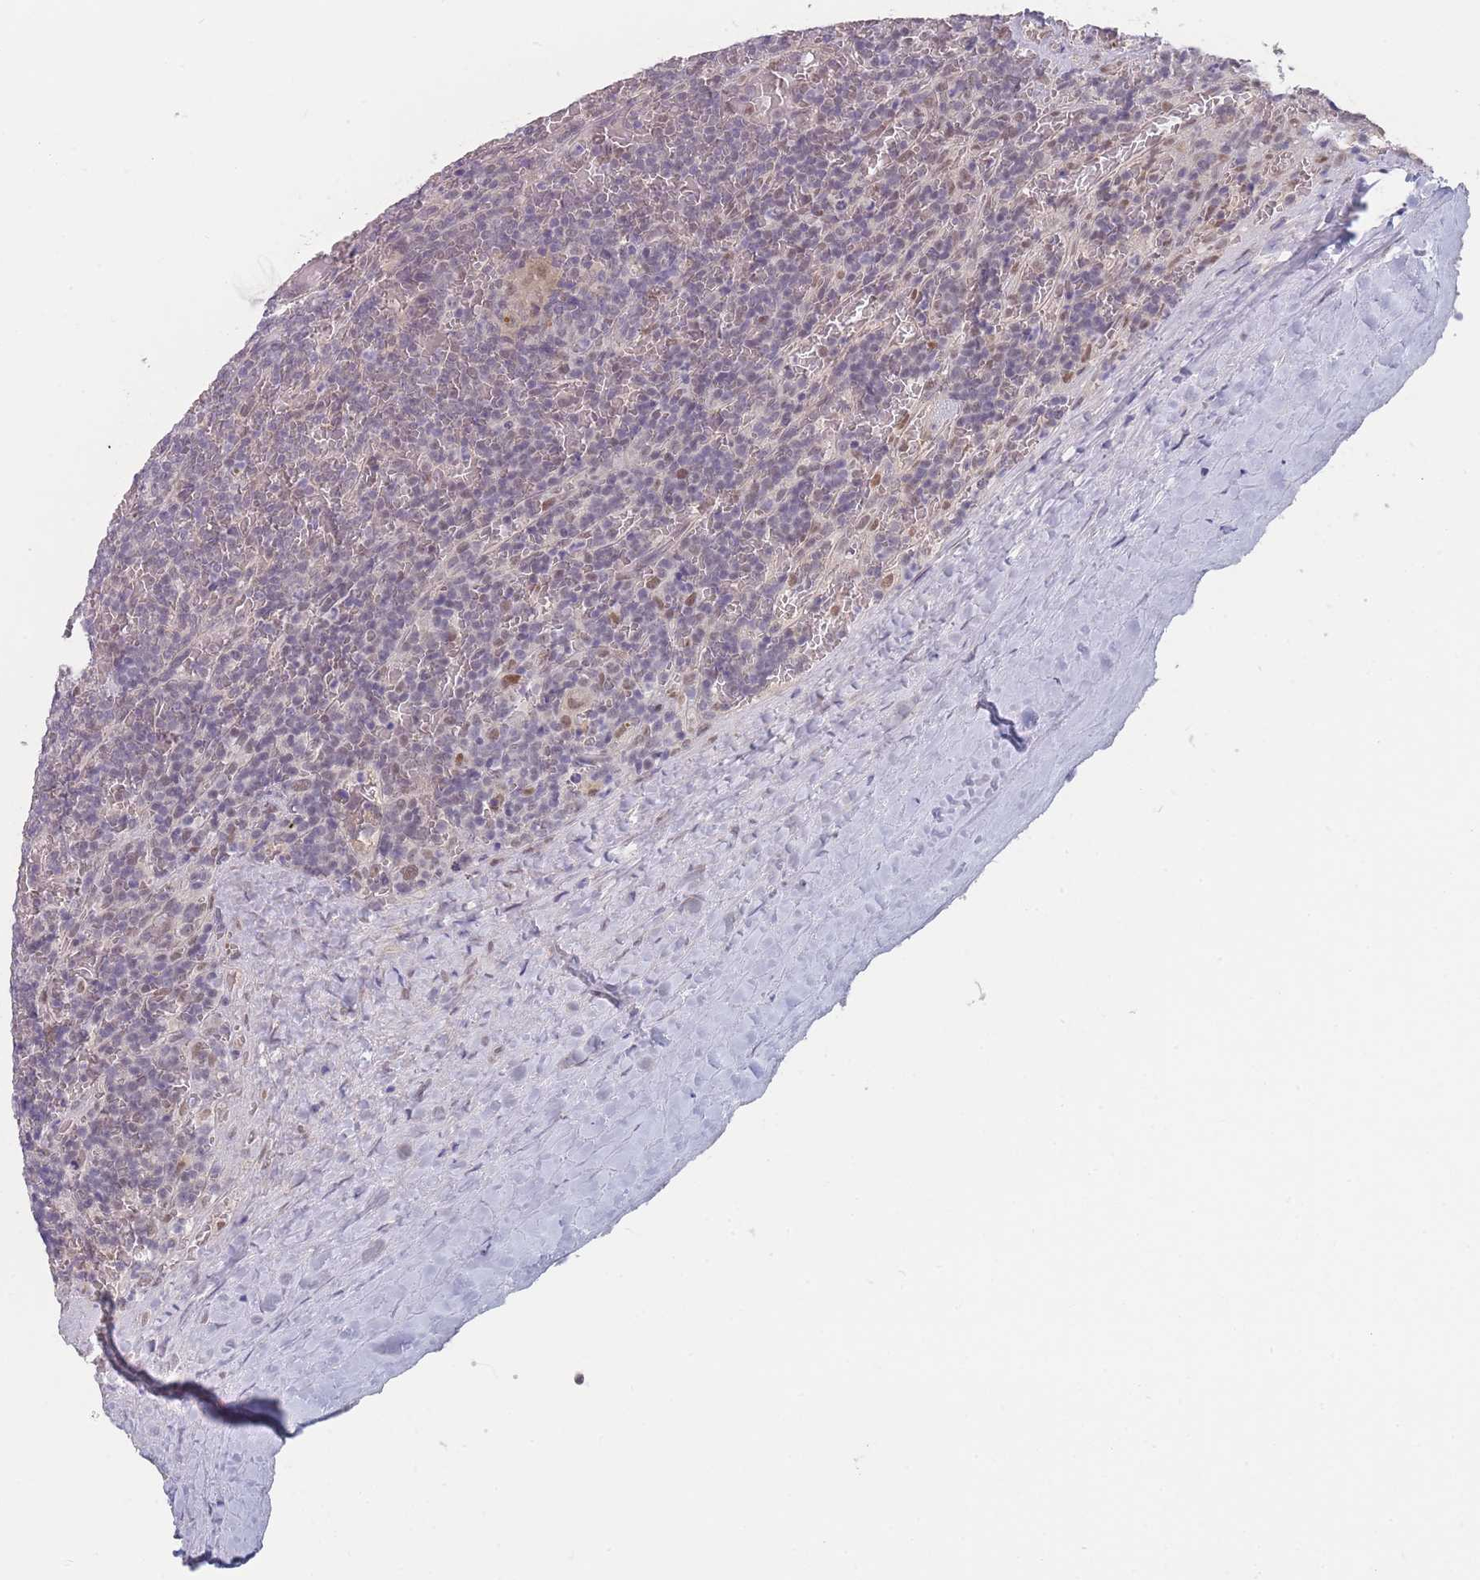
{"staining": {"intensity": "negative", "quantity": "none", "location": "none"}, "tissue": "lymphoma", "cell_type": "Tumor cells", "image_type": "cancer", "snomed": [{"axis": "morphology", "description": "Malignant lymphoma, non-Hodgkin's type, Low grade"}, {"axis": "topography", "description": "Spleen"}], "caption": "There is no significant positivity in tumor cells of lymphoma.", "gene": "ANKRD10", "patient": {"sex": "female", "age": 19}}